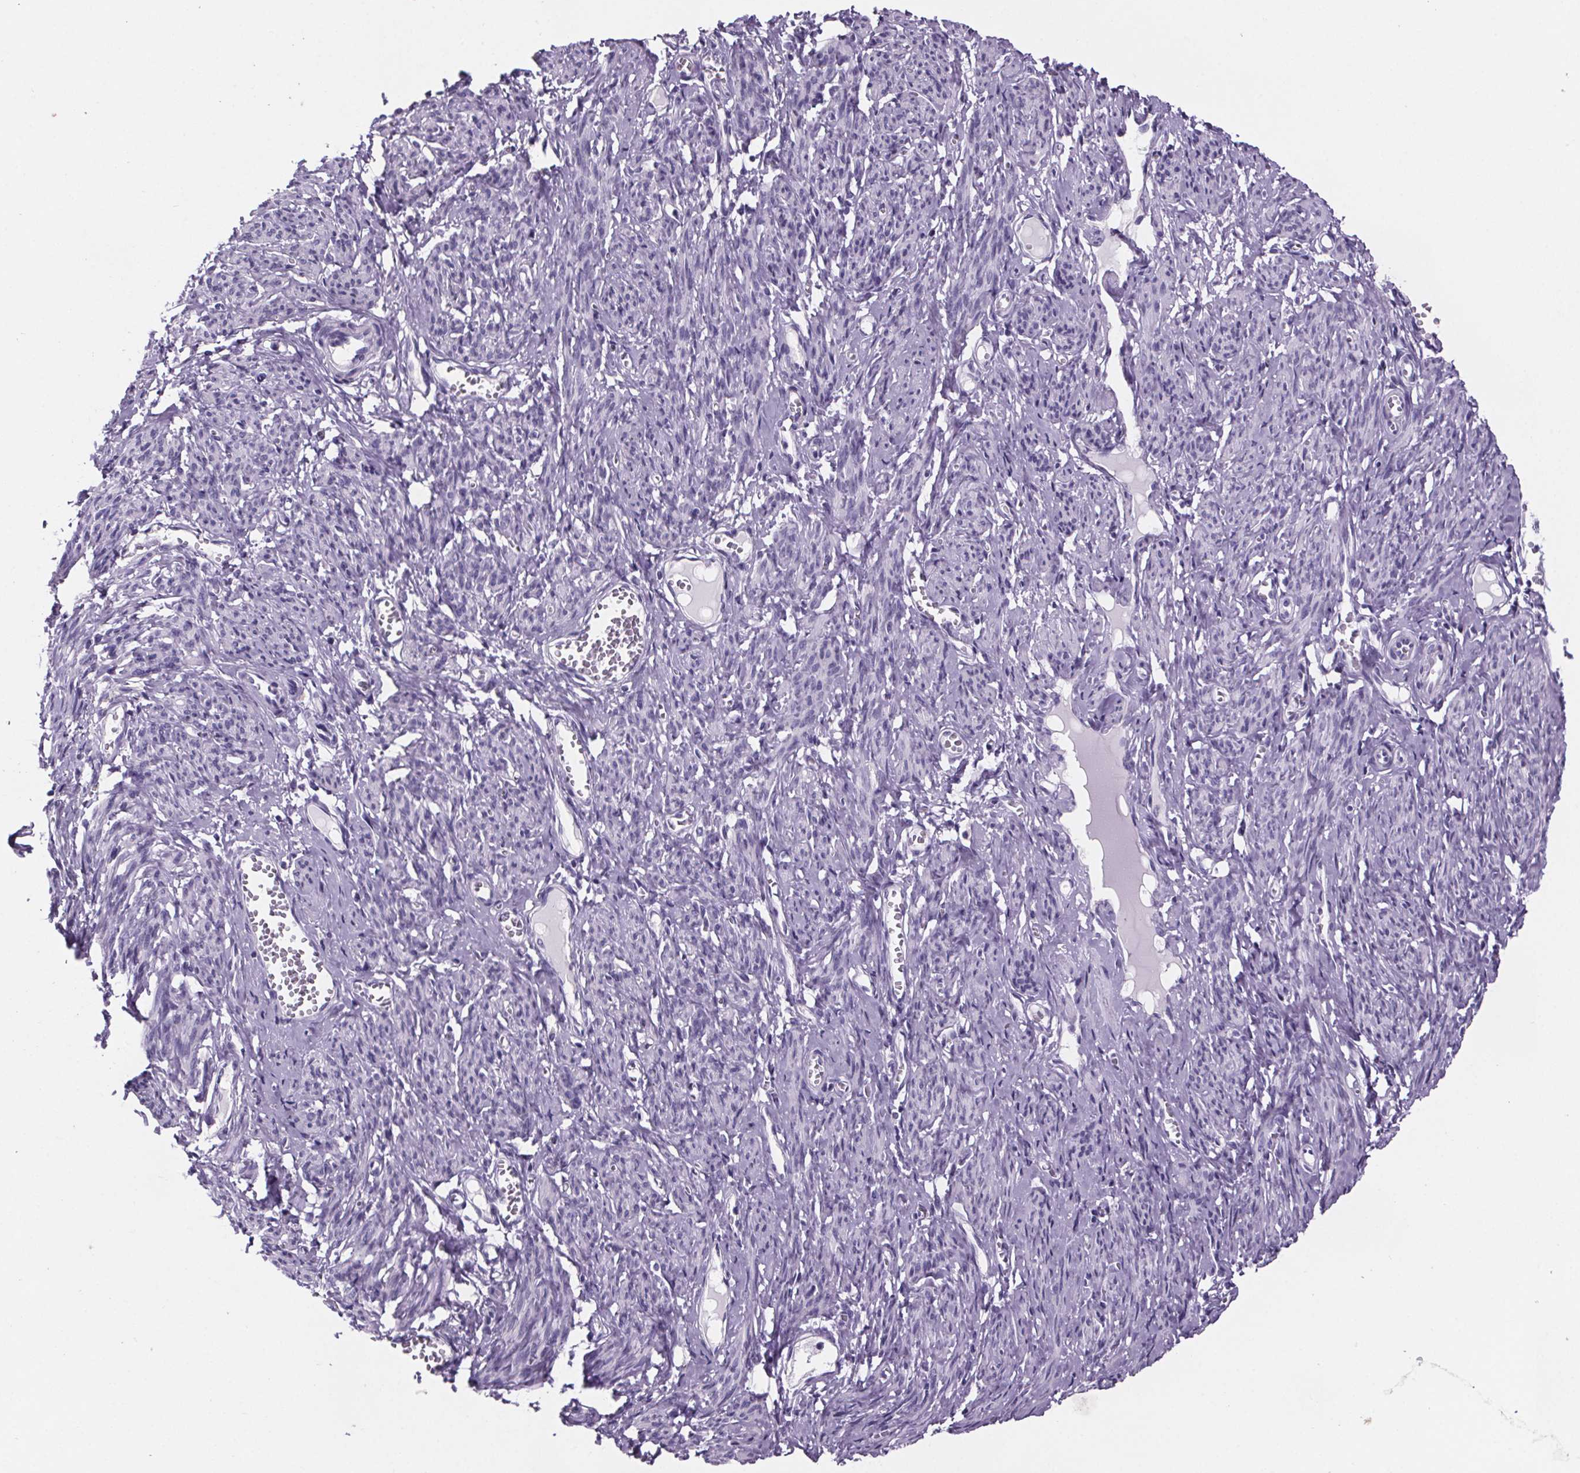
{"staining": {"intensity": "negative", "quantity": "none", "location": "none"}, "tissue": "smooth muscle", "cell_type": "Smooth muscle cells", "image_type": "normal", "snomed": [{"axis": "morphology", "description": "Normal tissue, NOS"}, {"axis": "topography", "description": "Smooth muscle"}], "caption": "A high-resolution photomicrograph shows IHC staining of unremarkable smooth muscle, which exhibits no significant staining in smooth muscle cells.", "gene": "CUBN", "patient": {"sex": "female", "age": 65}}